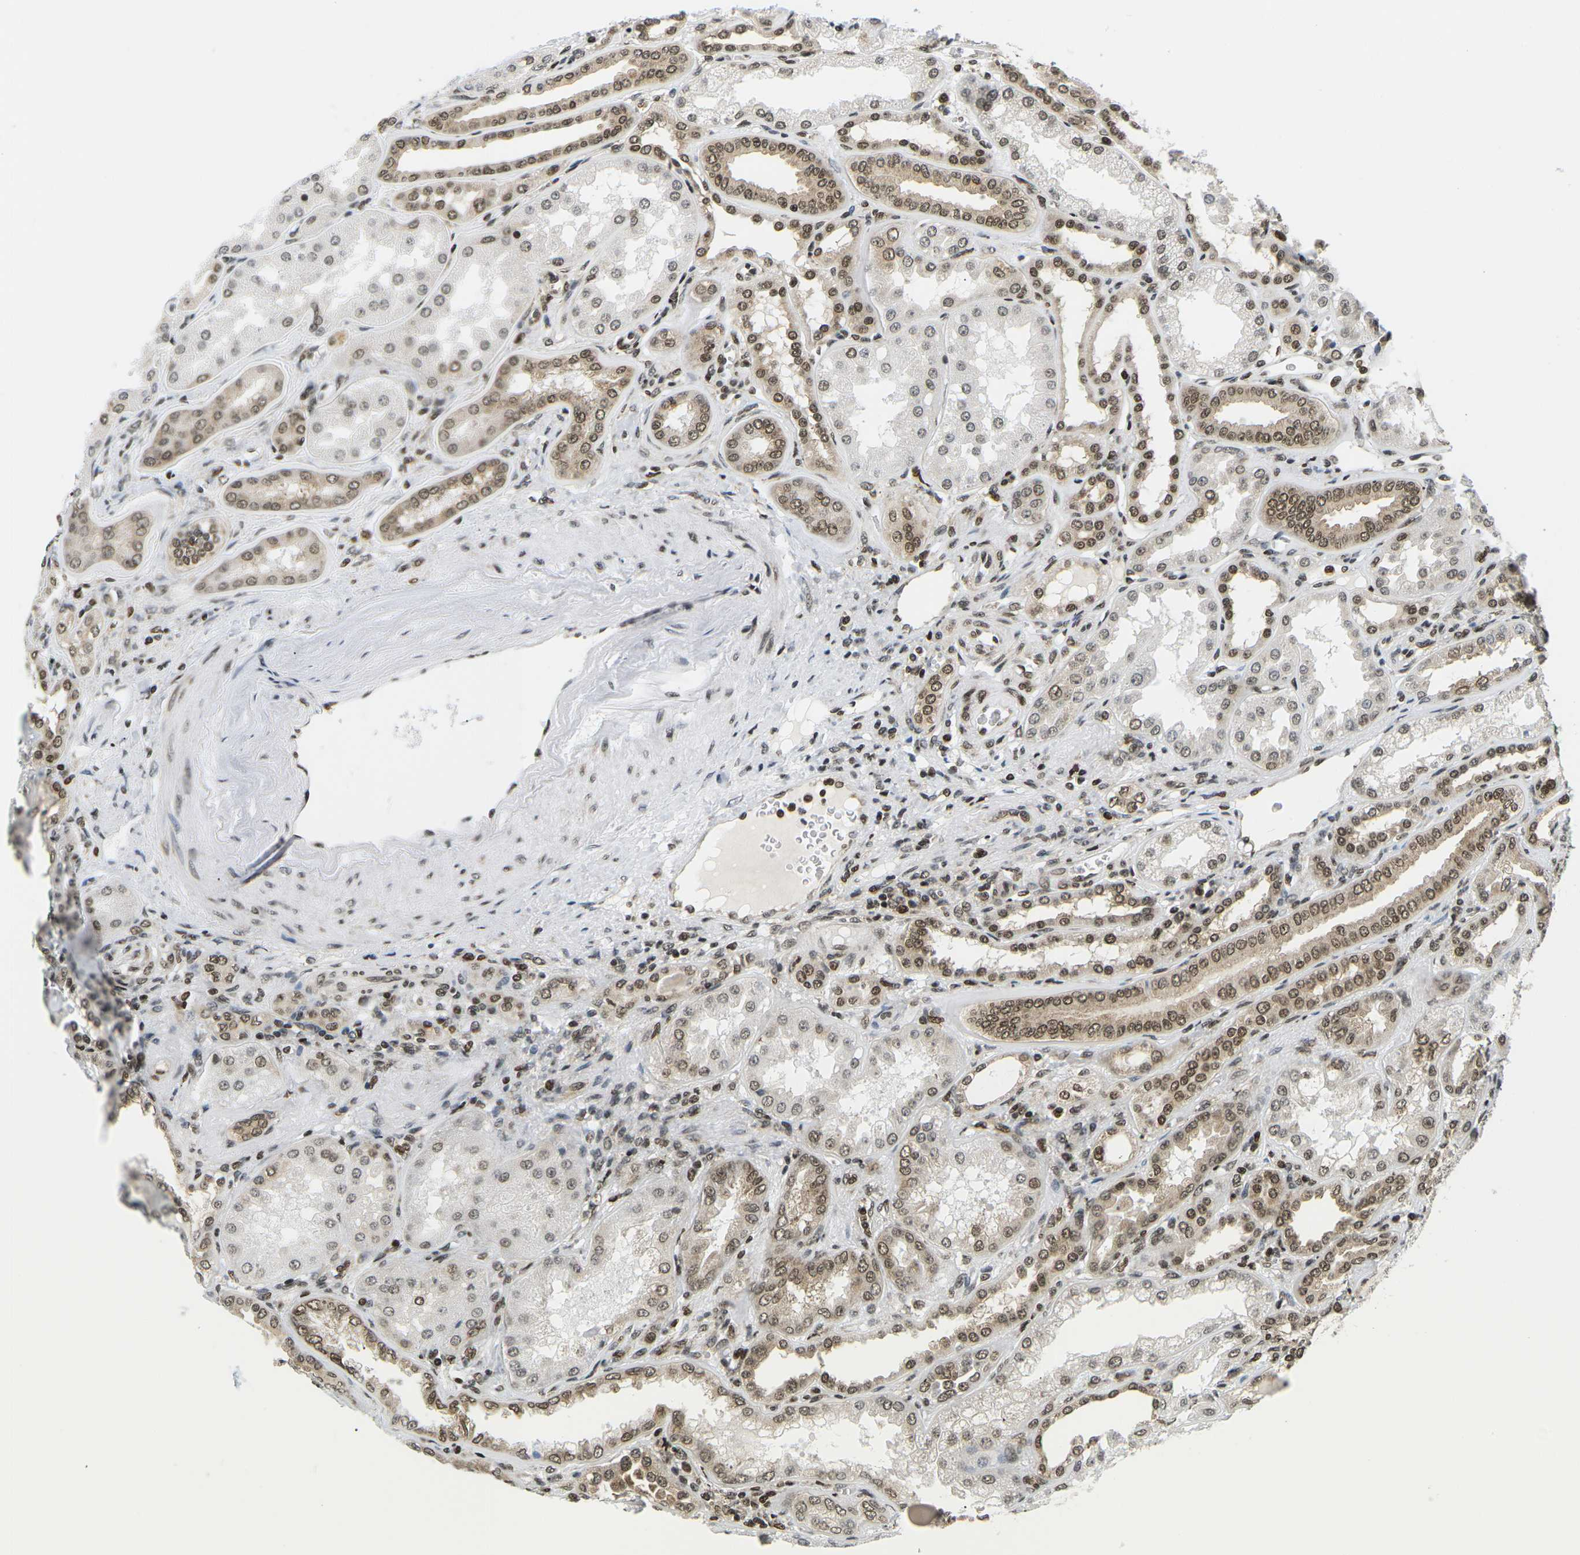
{"staining": {"intensity": "strong", "quantity": ">75%", "location": "nuclear"}, "tissue": "kidney", "cell_type": "Cells in glomeruli", "image_type": "normal", "snomed": [{"axis": "morphology", "description": "Normal tissue, NOS"}, {"axis": "topography", "description": "Kidney"}], "caption": "This photomicrograph exhibits unremarkable kidney stained with immunohistochemistry to label a protein in brown. The nuclear of cells in glomeruli show strong positivity for the protein. Nuclei are counter-stained blue.", "gene": "CELF1", "patient": {"sex": "female", "age": 56}}